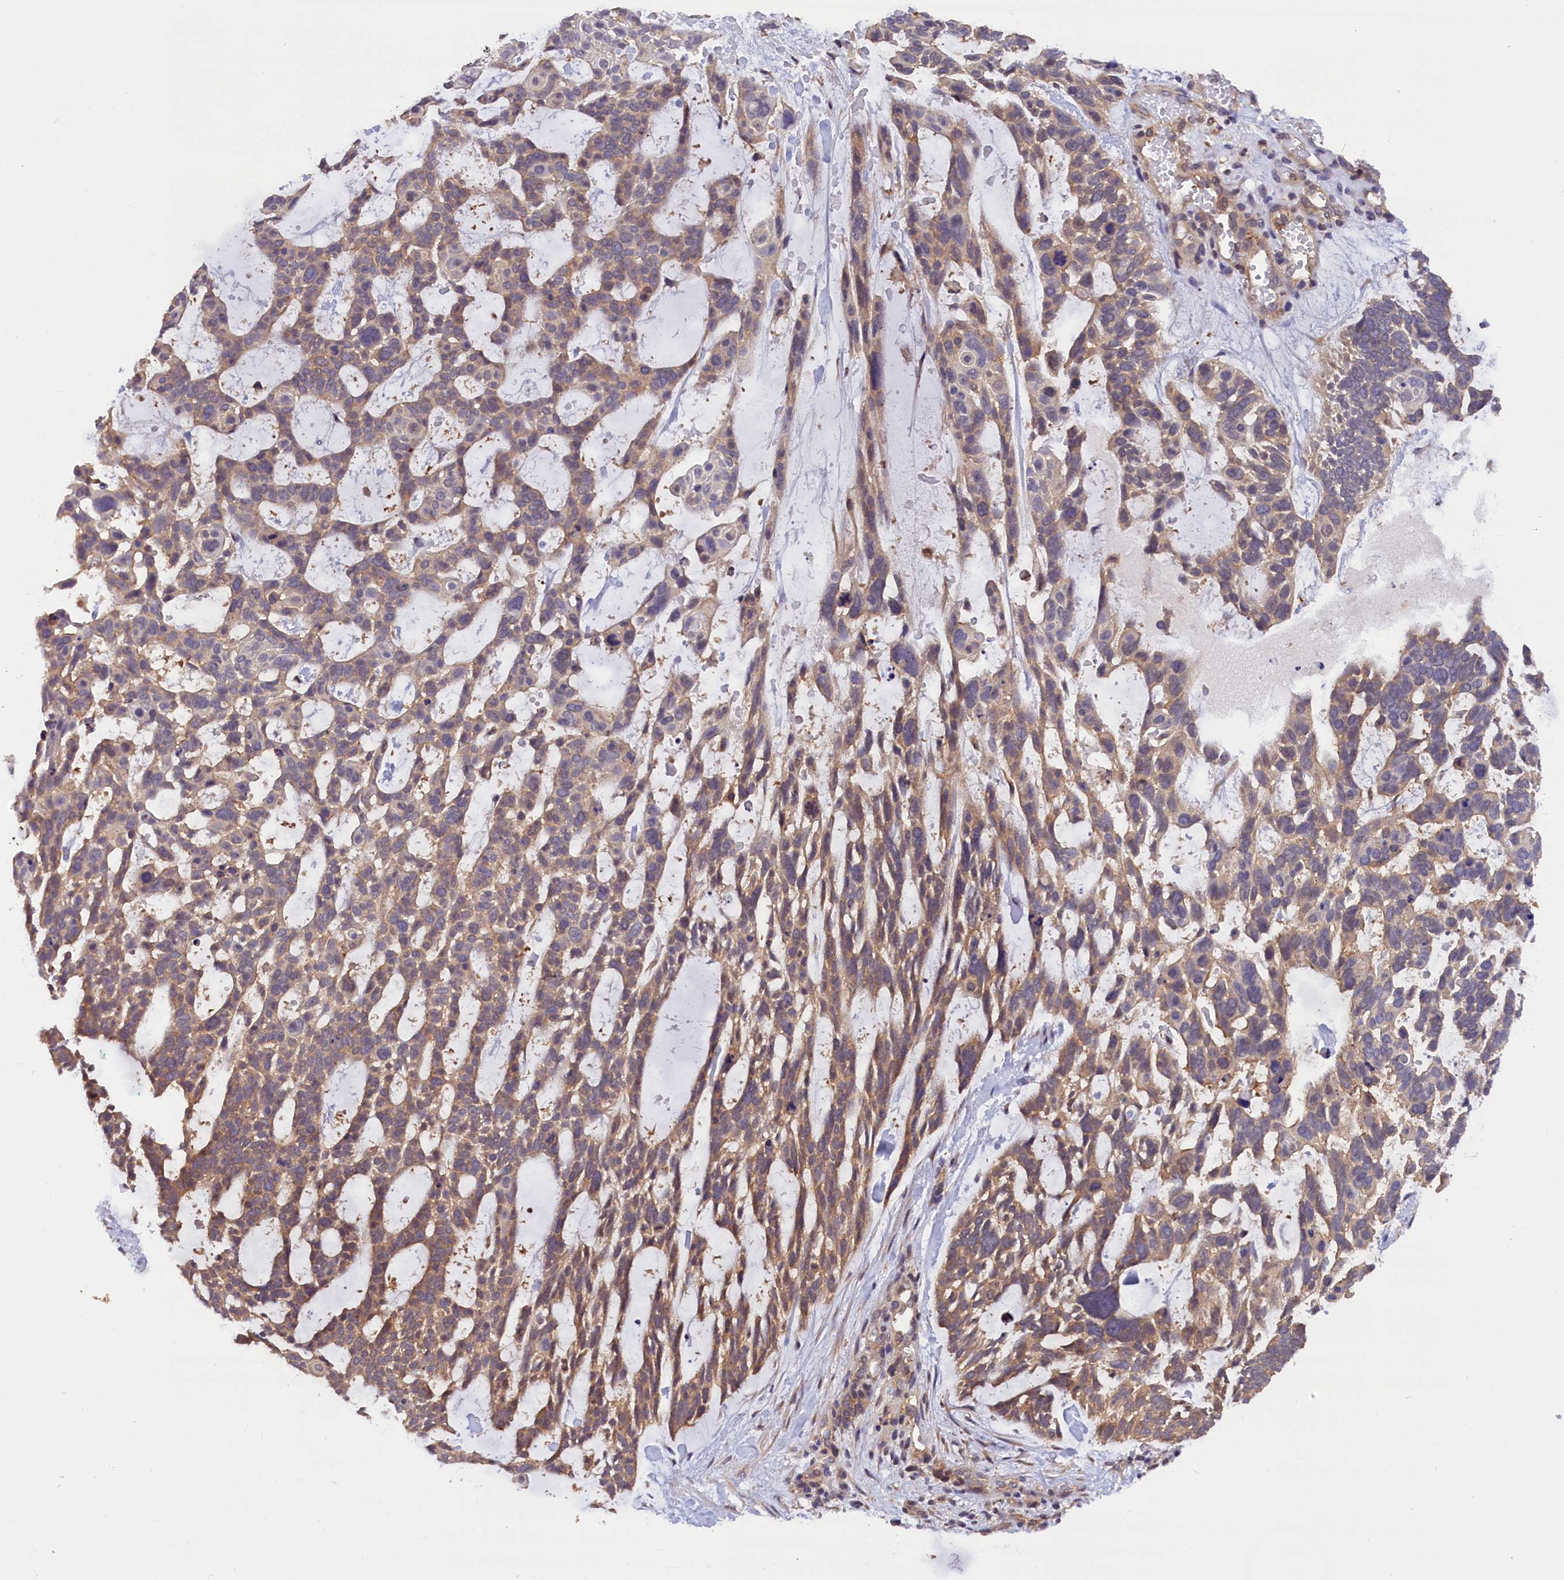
{"staining": {"intensity": "moderate", "quantity": ">75%", "location": "cytoplasmic/membranous"}, "tissue": "skin cancer", "cell_type": "Tumor cells", "image_type": "cancer", "snomed": [{"axis": "morphology", "description": "Basal cell carcinoma"}, {"axis": "topography", "description": "Skin"}], "caption": "The photomicrograph exhibits staining of skin cancer (basal cell carcinoma), revealing moderate cytoplasmic/membranous protein expression (brown color) within tumor cells. Immunohistochemistry (ihc) stains the protein of interest in brown and the nuclei are stained blue.", "gene": "TBCB", "patient": {"sex": "male", "age": 88}}